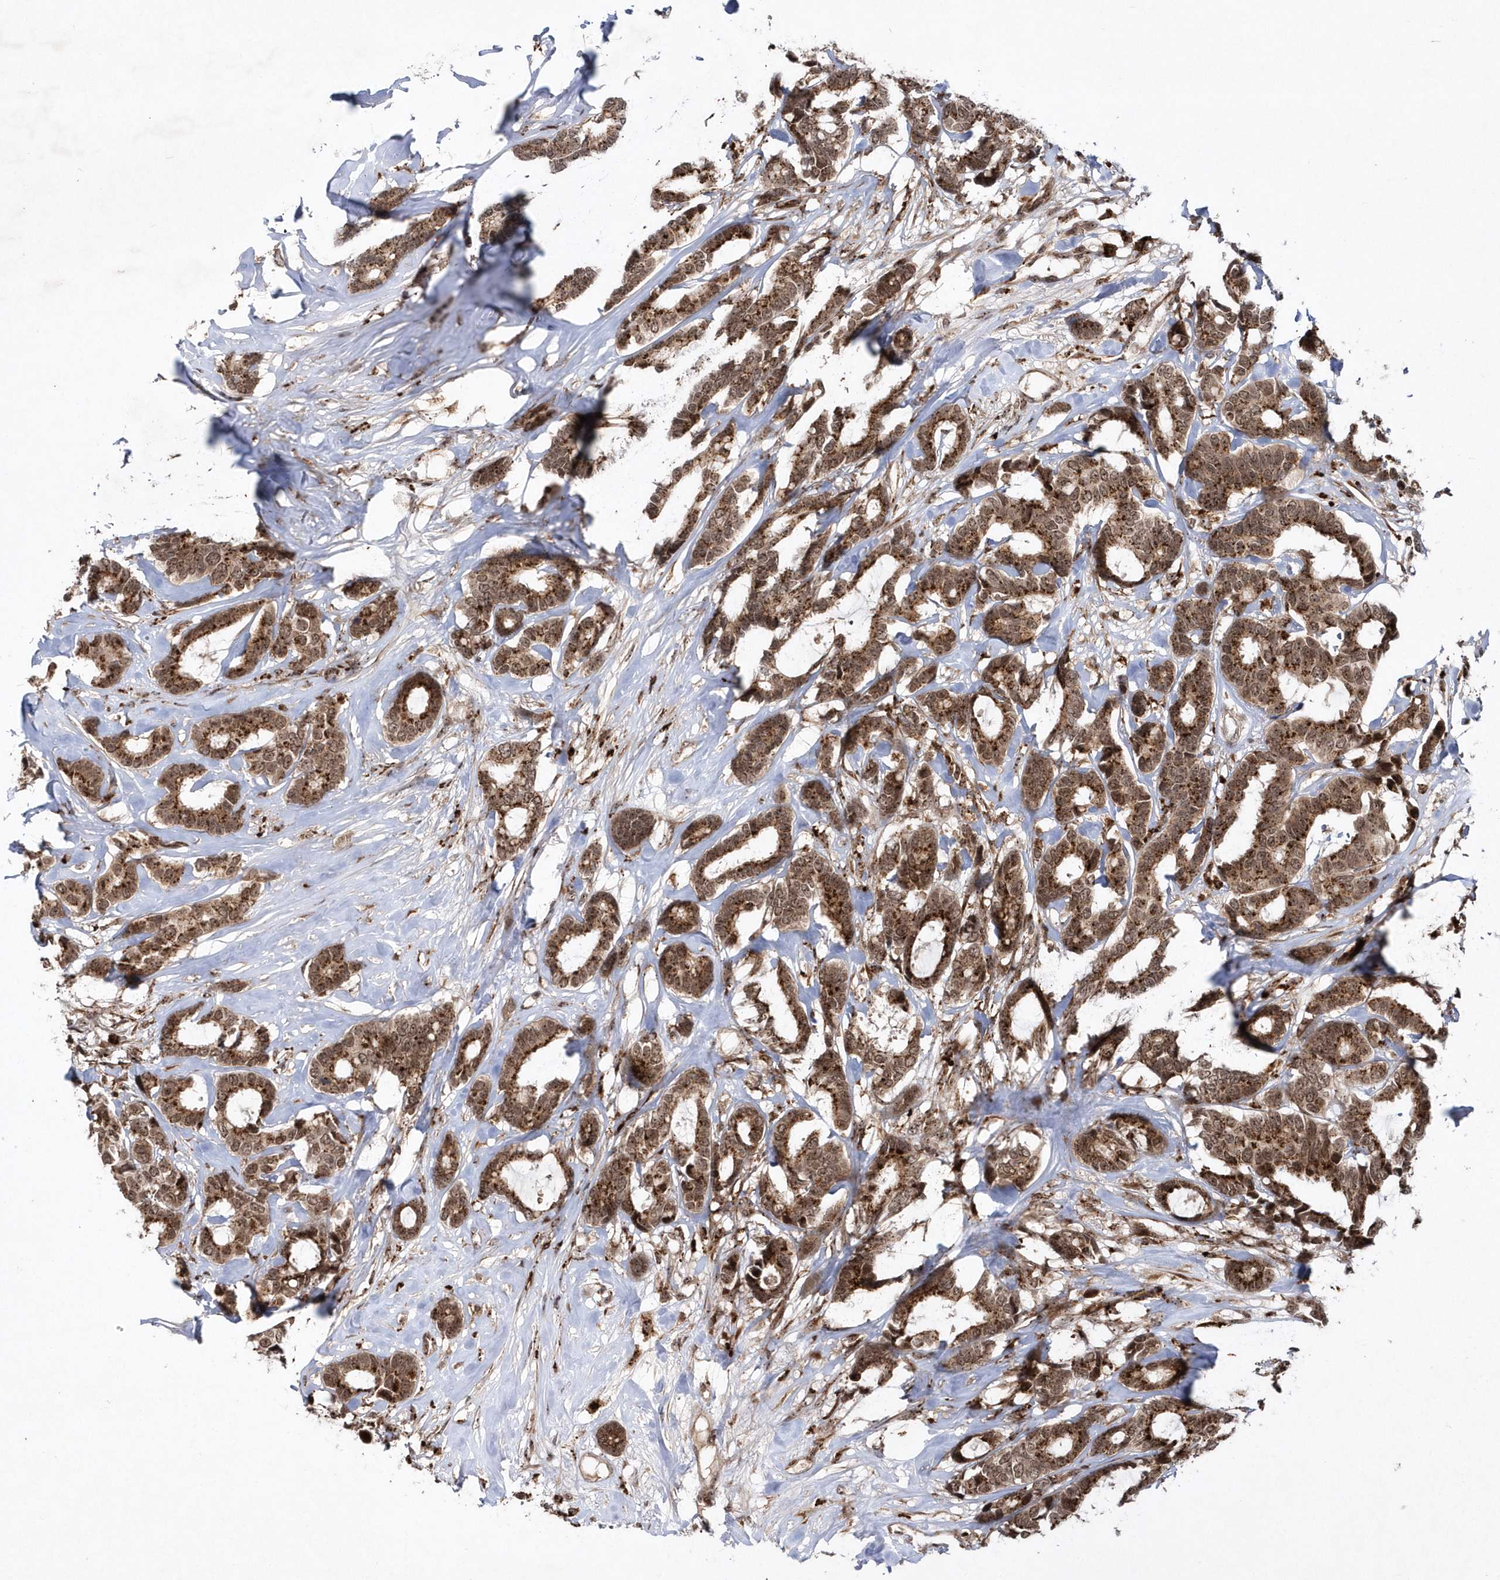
{"staining": {"intensity": "moderate", "quantity": ">75%", "location": "cytoplasmic/membranous,nuclear"}, "tissue": "breast cancer", "cell_type": "Tumor cells", "image_type": "cancer", "snomed": [{"axis": "morphology", "description": "Duct carcinoma"}, {"axis": "topography", "description": "Breast"}], "caption": "Human intraductal carcinoma (breast) stained for a protein (brown) exhibits moderate cytoplasmic/membranous and nuclear positive positivity in approximately >75% of tumor cells.", "gene": "SOWAHB", "patient": {"sex": "female", "age": 87}}